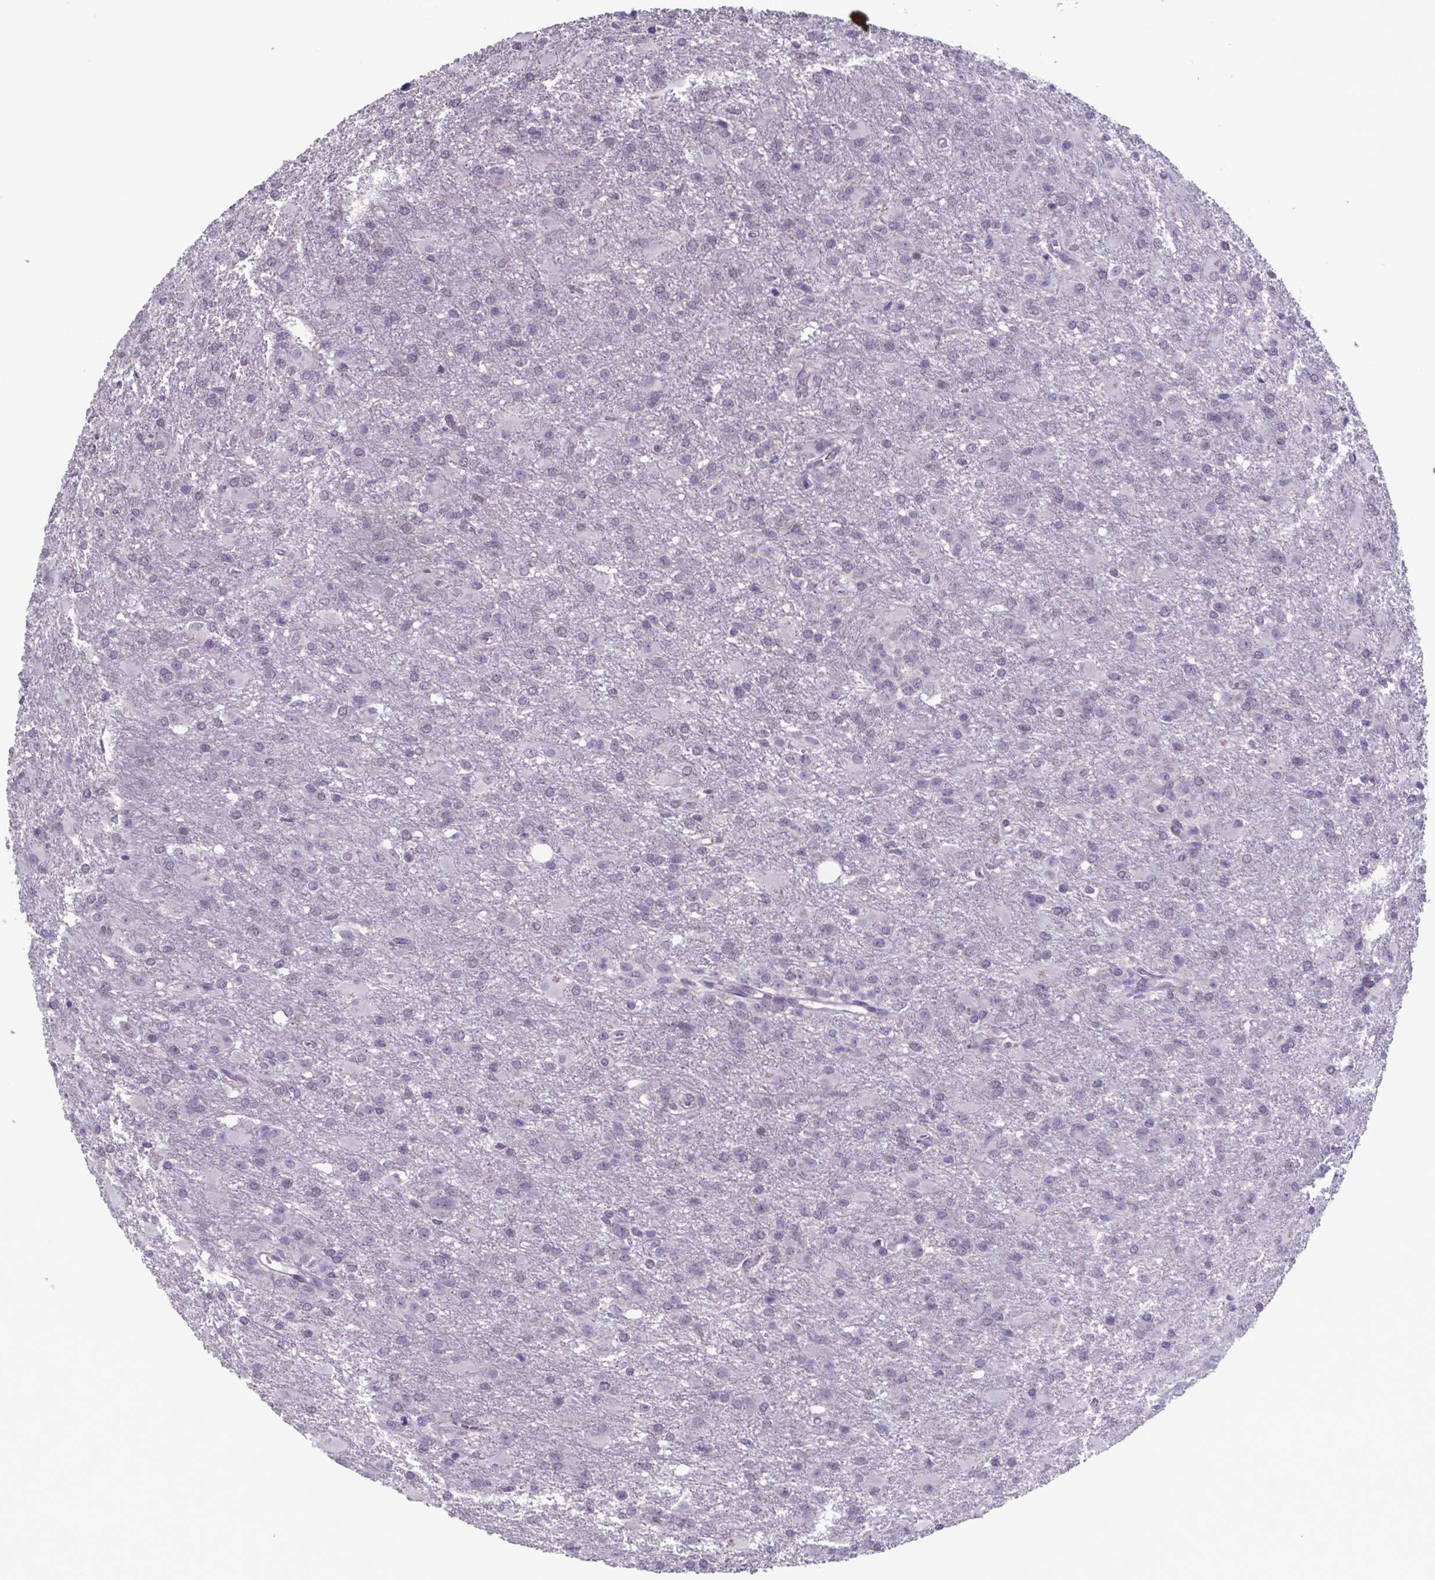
{"staining": {"intensity": "negative", "quantity": "none", "location": "none"}, "tissue": "glioma", "cell_type": "Tumor cells", "image_type": "cancer", "snomed": [{"axis": "morphology", "description": "Glioma, malignant, High grade"}, {"axis": "topography", "description": "Brain"}], "caption": "This is a photomicrograph of IHC staining of malignant high-grade glioma, which shows no expression in tumor cells.", "gene": "TDP2", "patient": {"sex": "male", "age": 68}}